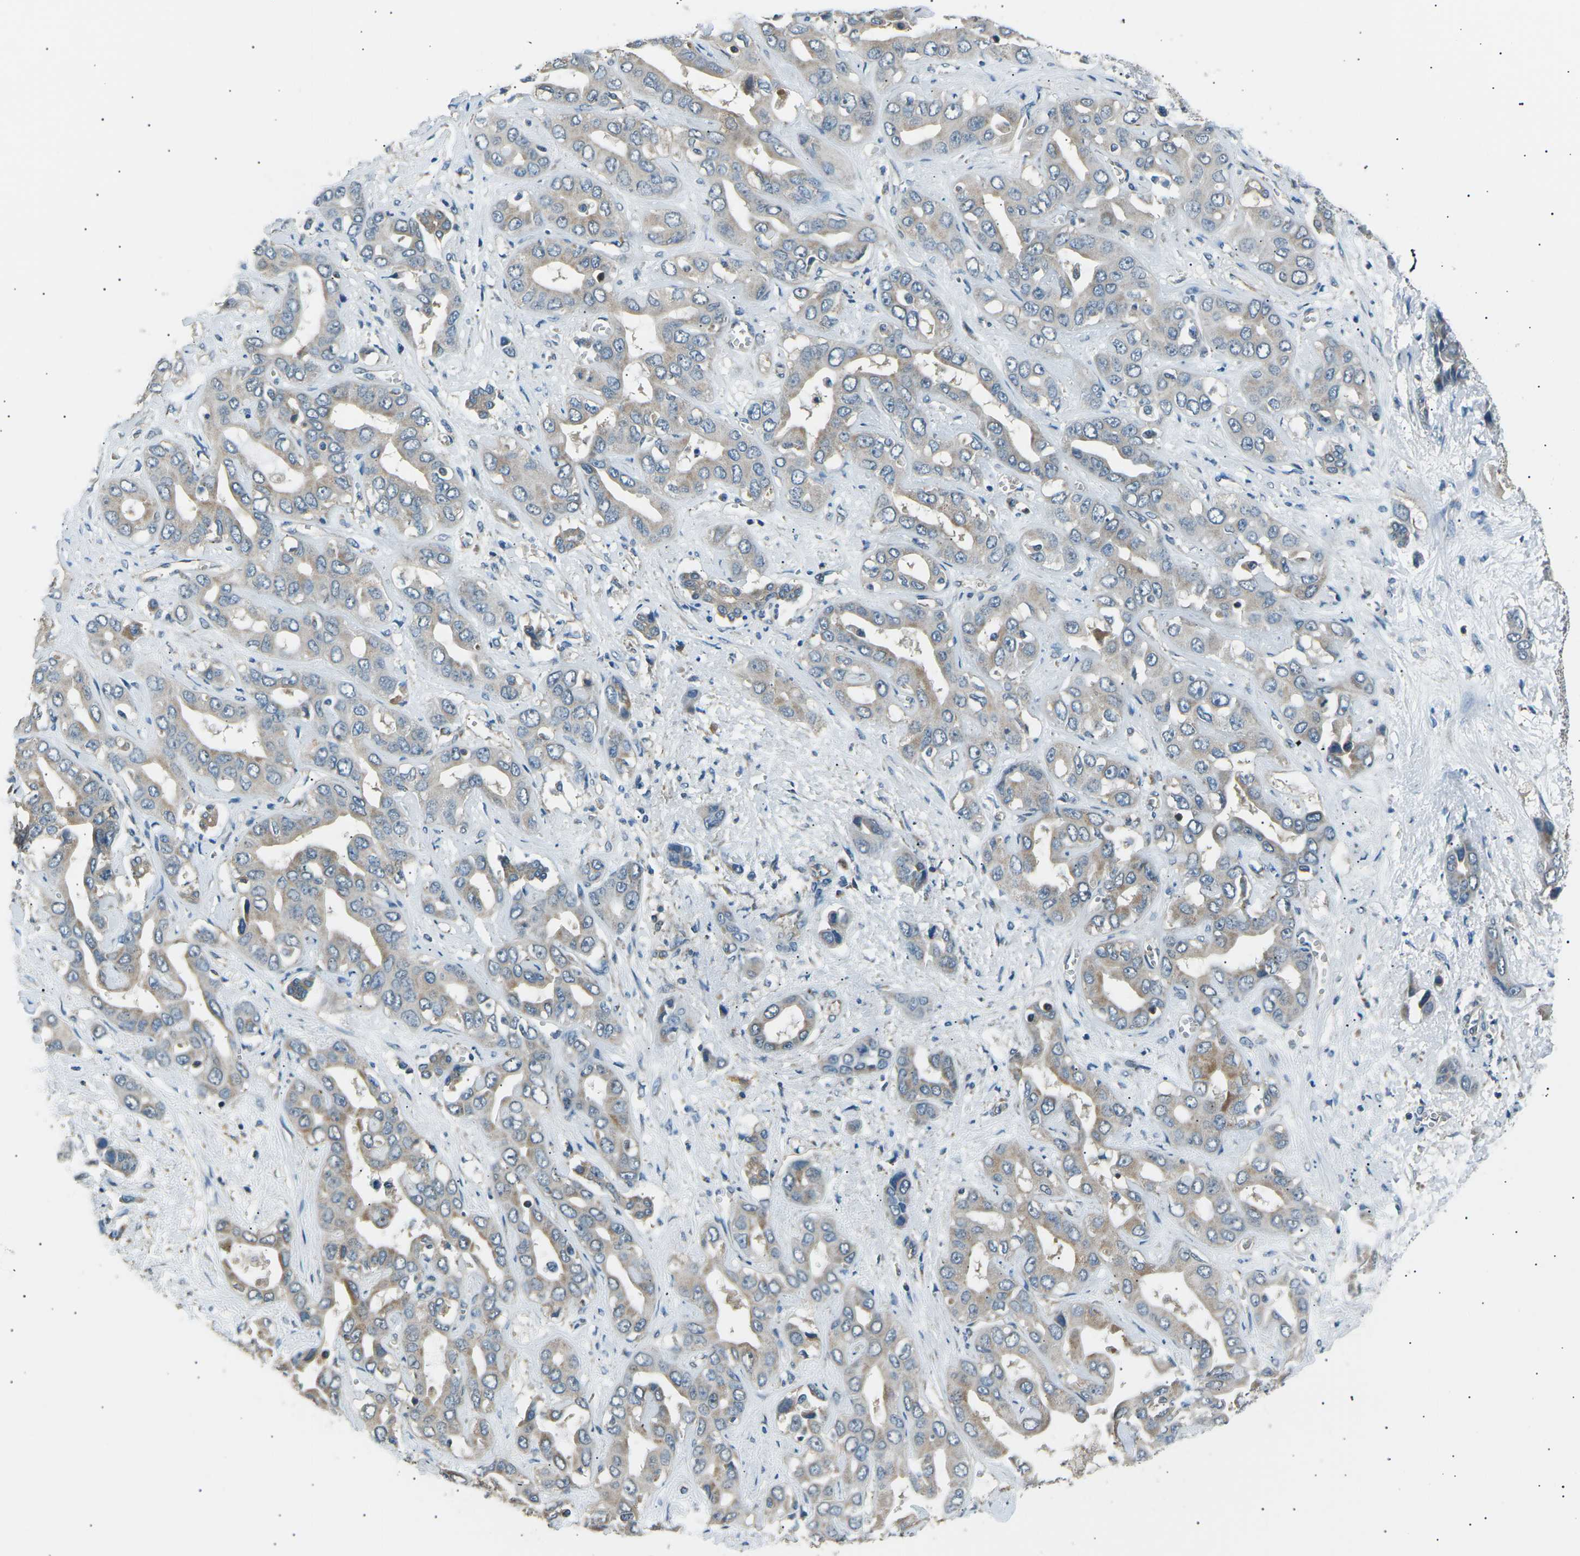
{"staining": {"intensity": "weak", "quantity": "25%-75%", "location": "cytoplasmic/membranous"}, "tissue": "liver cancer", "cell_type": "Tumor cells", "image_type": "cancer", "snomed": [{"axis": "morphology", "description": "Cholangiocarcinoma"}, {"axis": "topography", "description": "Liver"}], "caption": "The immunohistochemical stain labels weak cytoplasmic/membranous expression in tumor cells of liver cancer tissue. Using DAB (brown) and hematoxylin (blue) stains, captured at high magnification using brightfield microscopy.", "gene": "SLK", "patient": {"sex": "female", "age": 52}}